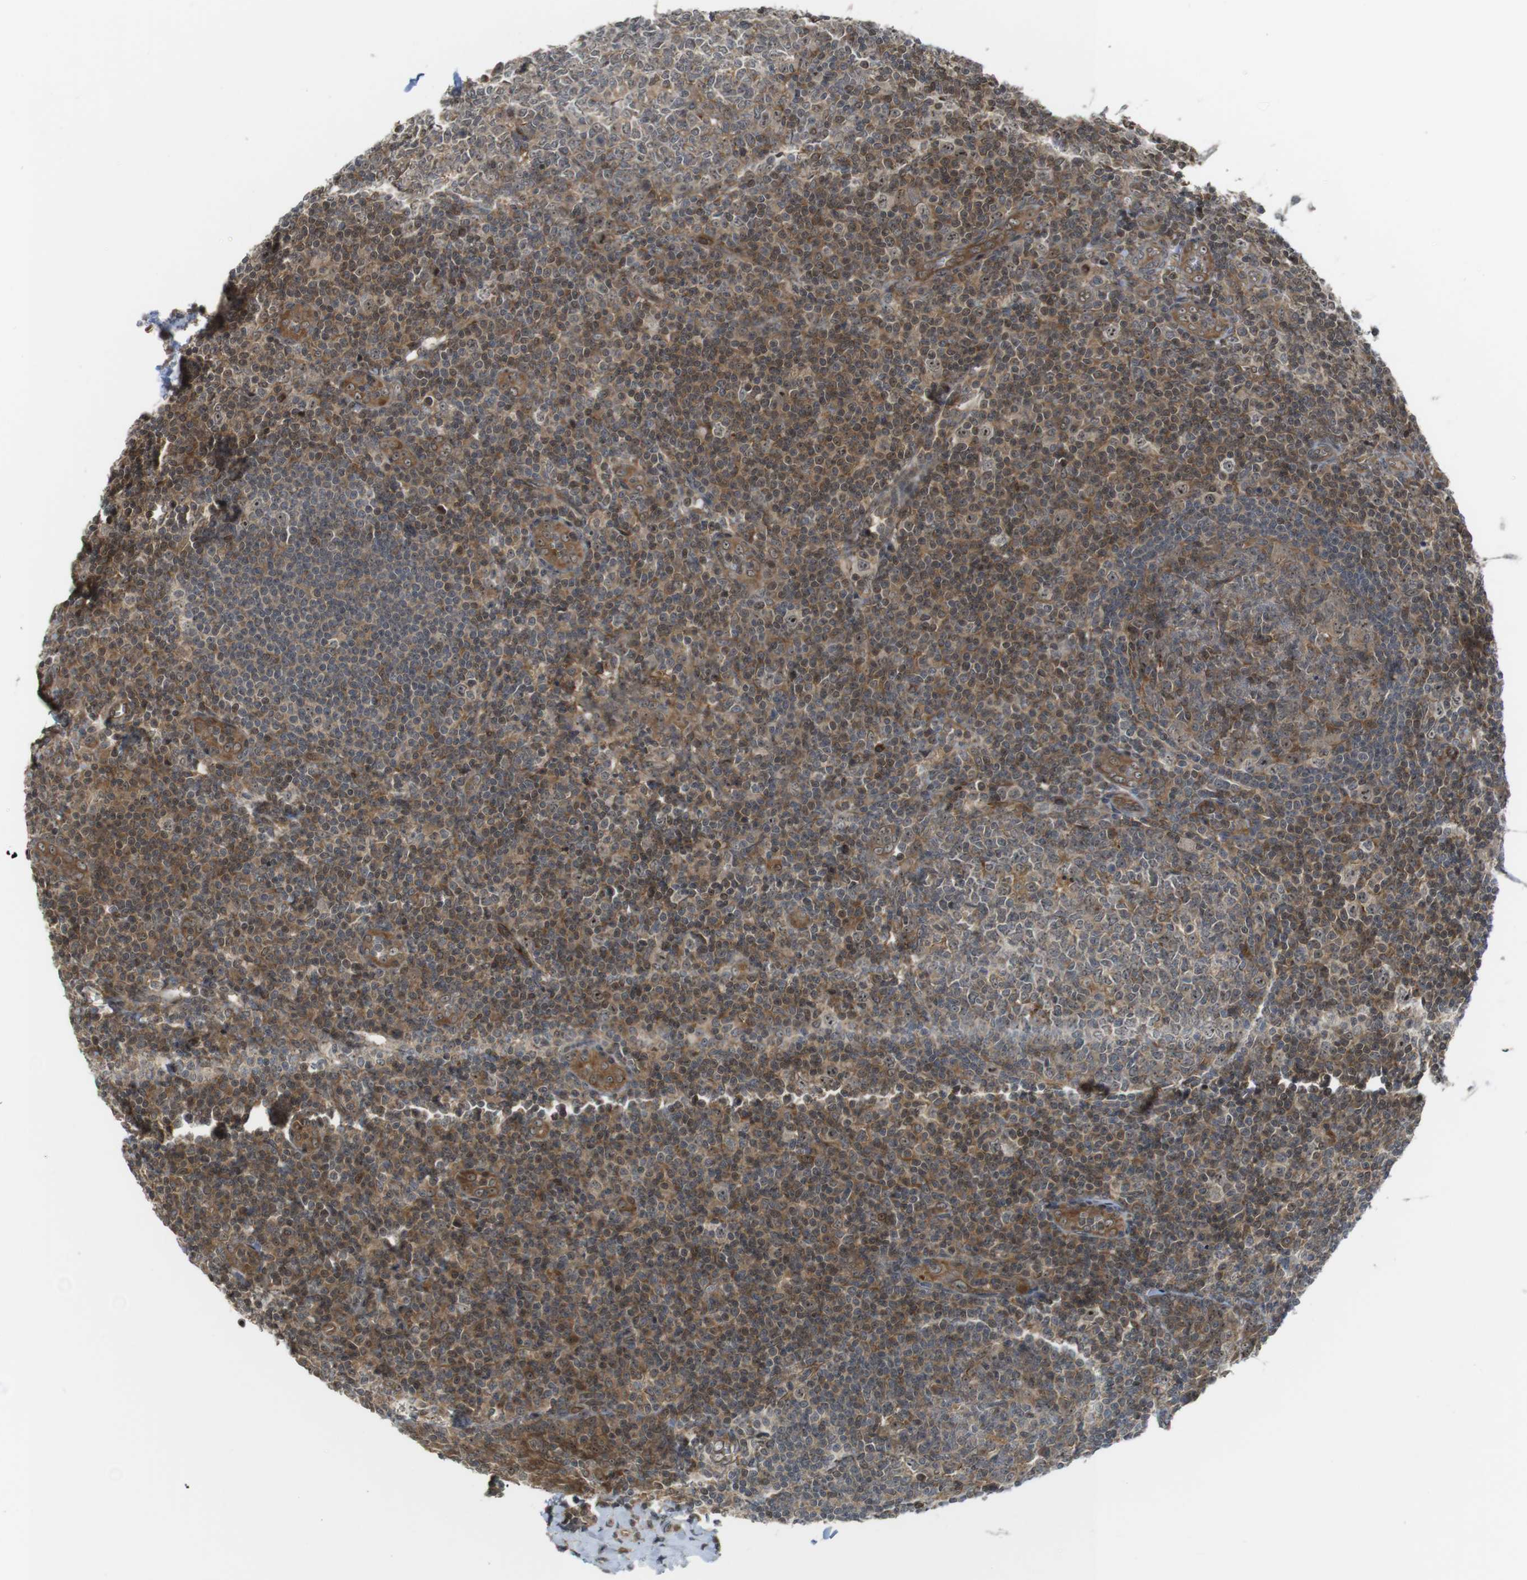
{"staining": {"intensity": "moderate", "quantity": "25%-75%", "location": "cytoplasmic/membranous"}, "tissue": "tonsil", "cell_type": "Germinal center cells", "image_type": "normal", "snomed": [{"axis": "morphology", "description": "Normal tissue, NOS"}, {"axis": "topography", "description": "Tonsil"}], "caption": "Immunohistochemical staining of normal tonsil displays moderate cytoplasmic/membranous protein staining in approximately 25%-75% of germinal center cells.", "gene": "CC2D1A", "patient": {"sex": "male", "age": 31}}